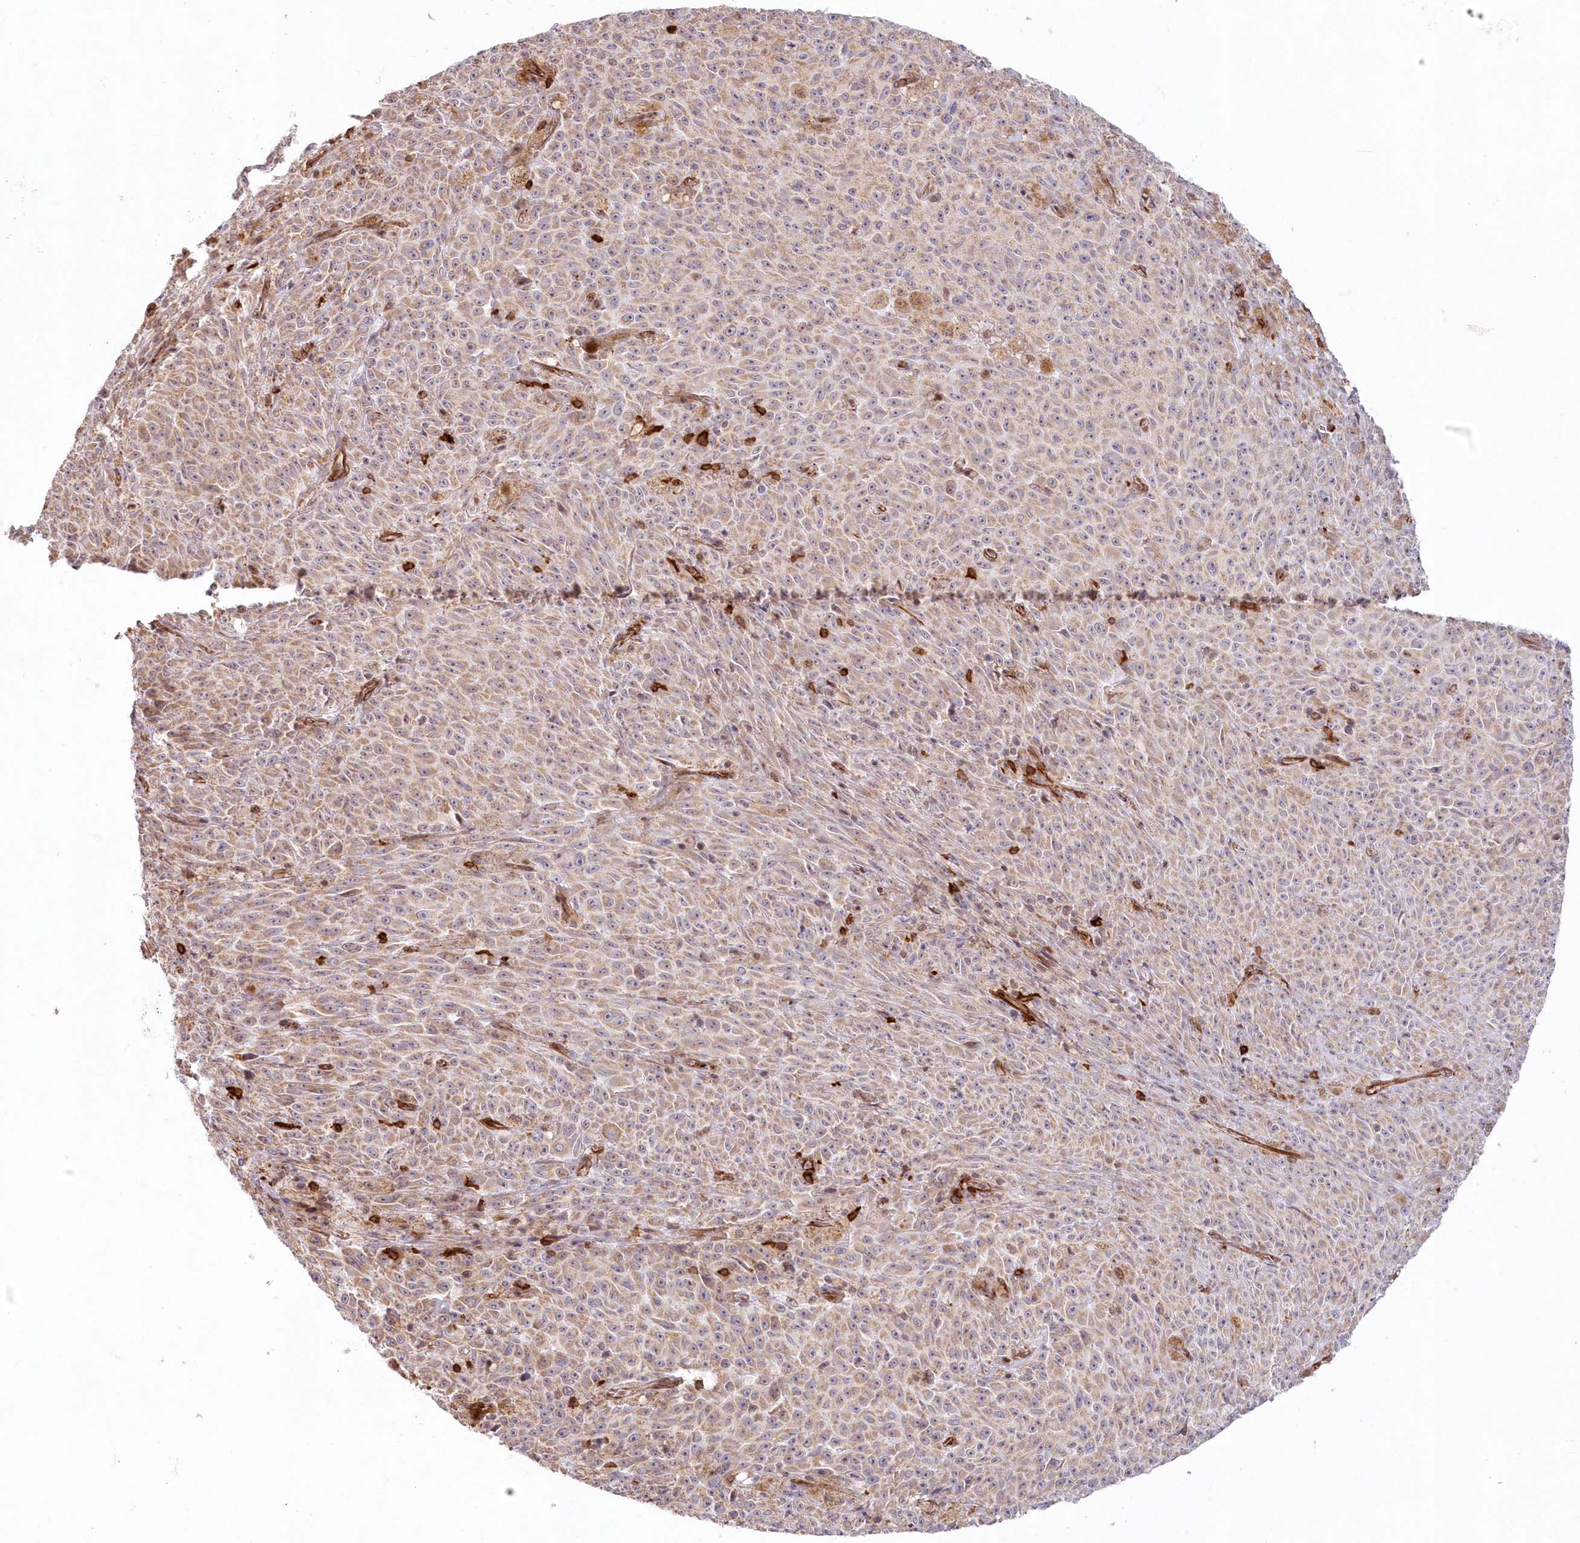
{"staining": {"intensity": "weak", "quantity": "25%-75%", "location": "cytoplasmic/membranous"}, "tissue": "melanoma", "cell_type": "Tumor cells", "image_type": "cancer", "snomed": [{"axis": "morphology", "description": "Malignant melanoma, NOS"}, {"axis": "topography", "description": "Skin"}], "caption": "A brown stain shows weak cytoplasmic/membranous positivity of a protein in human melanoma tumor cells.", "gene": "AFAP1L2", "patient": {"sex": "female", "age": 82}}